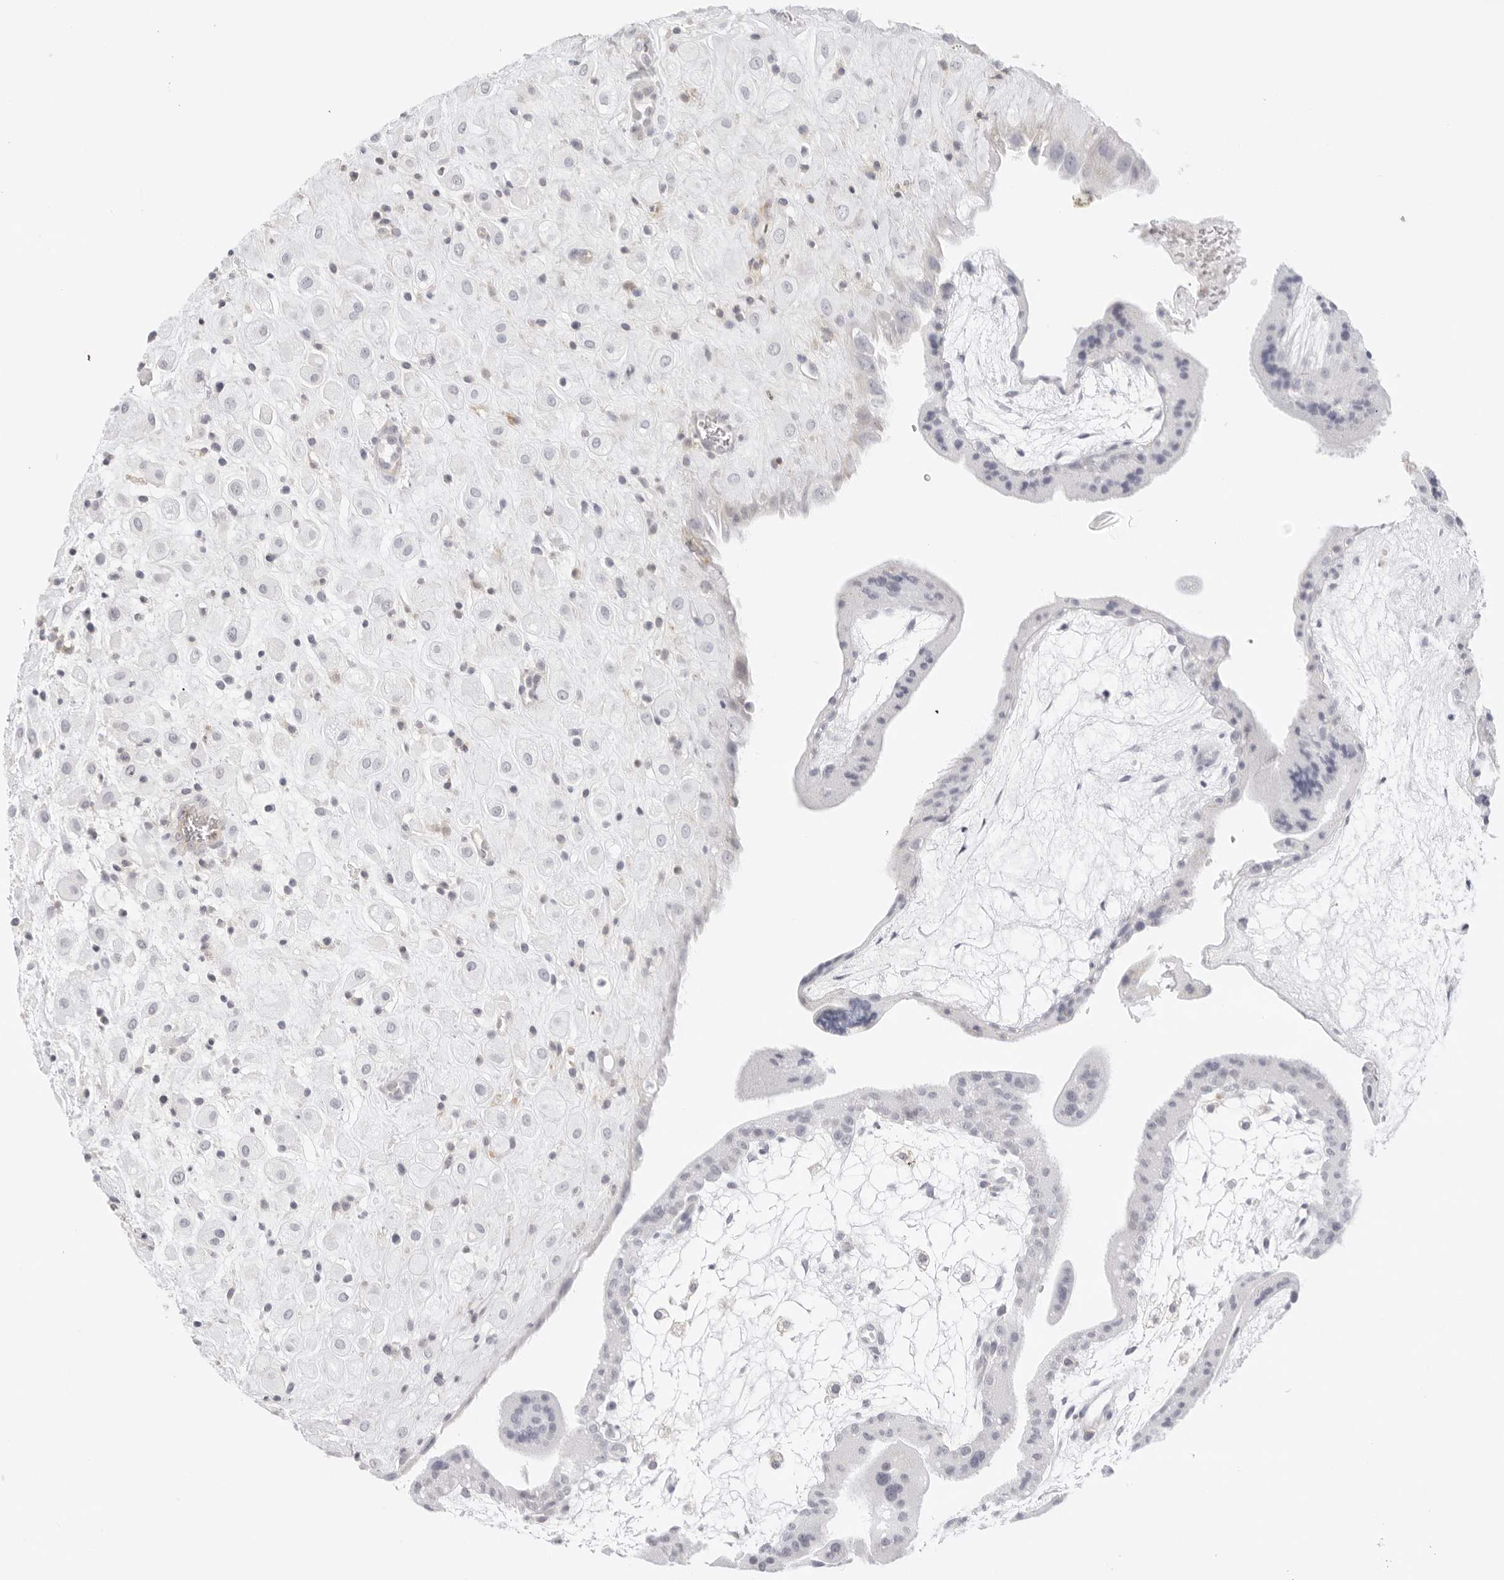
{"staining": {"intensity": "negative", "quantity": "none", "location": "none"}, "tissue": "placenta", "cell_type": "Decidual cells", "image_type": "normal", "snomed": [{"axis": "morphology", "description": "Normal tissue, NOS"}, {"axis": "topography", "description": "Placenta"}], "caption": "DAB (3,3'-diaminobenzidine) immunohistochemical staining of unremarkable human placenta exhibits no significant positivity in decidual cells.", "gene": "TNFRSF14", "patient": {"sex": "female", "age": 35}}